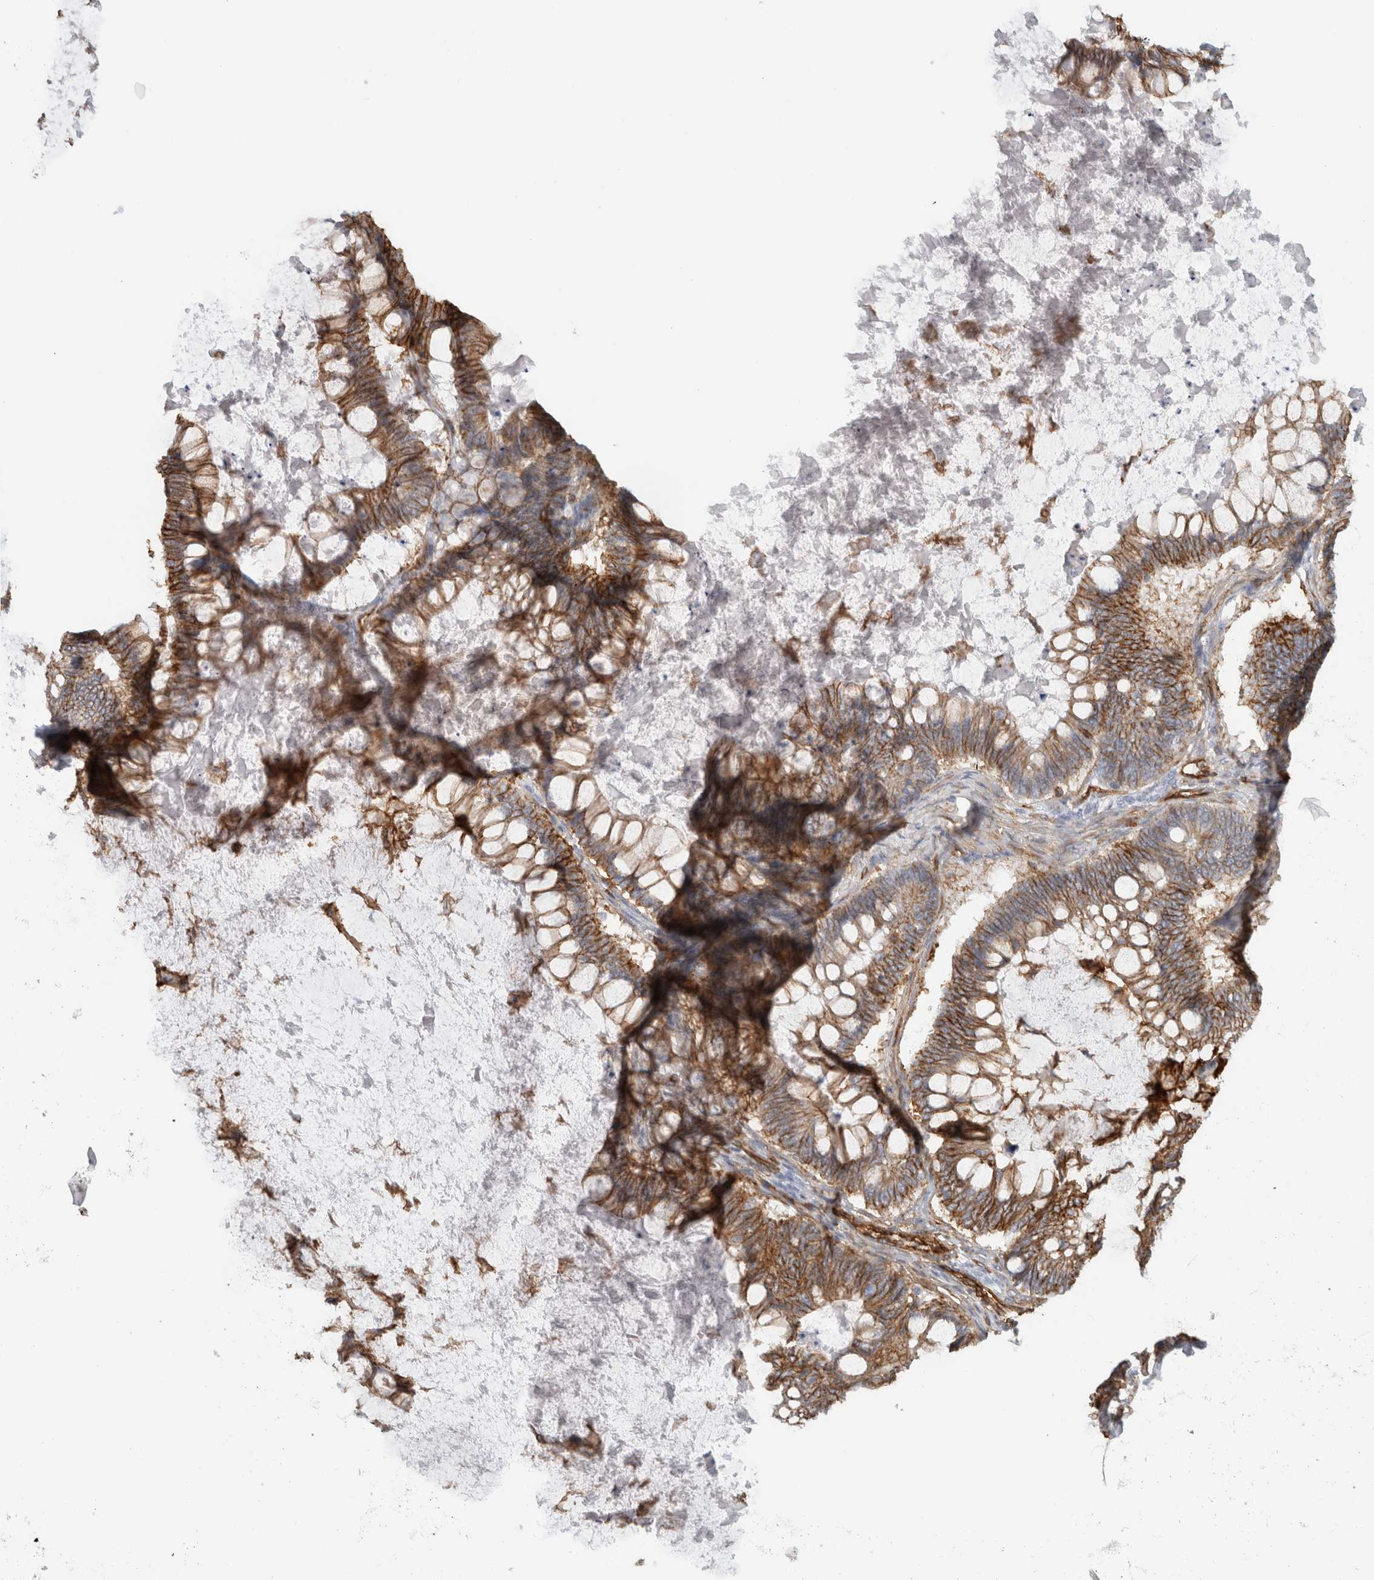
{"staining": {"intensity": "moderate", "quantity": ">75%", "location": "cytoplasmic/membranous"}, "tissue": "ovarian cancer", "cell_type": "Tumor cells", "image_type": "cancer", "snomed": [{"axis": "morphology", "description": "Cystadenocarcinoma, mucinous, NOS"}, {"axis": "topography", "description": "Ovary"}], "caption": "This is an image of IHC staining of ovarian mucinous cystadenocarcinoma, which shows moderate staining in the cytoplasmic/membranous of tumor cells.", "gene": "AHNAK", "patient": {"sex": "female", "age": 61}}